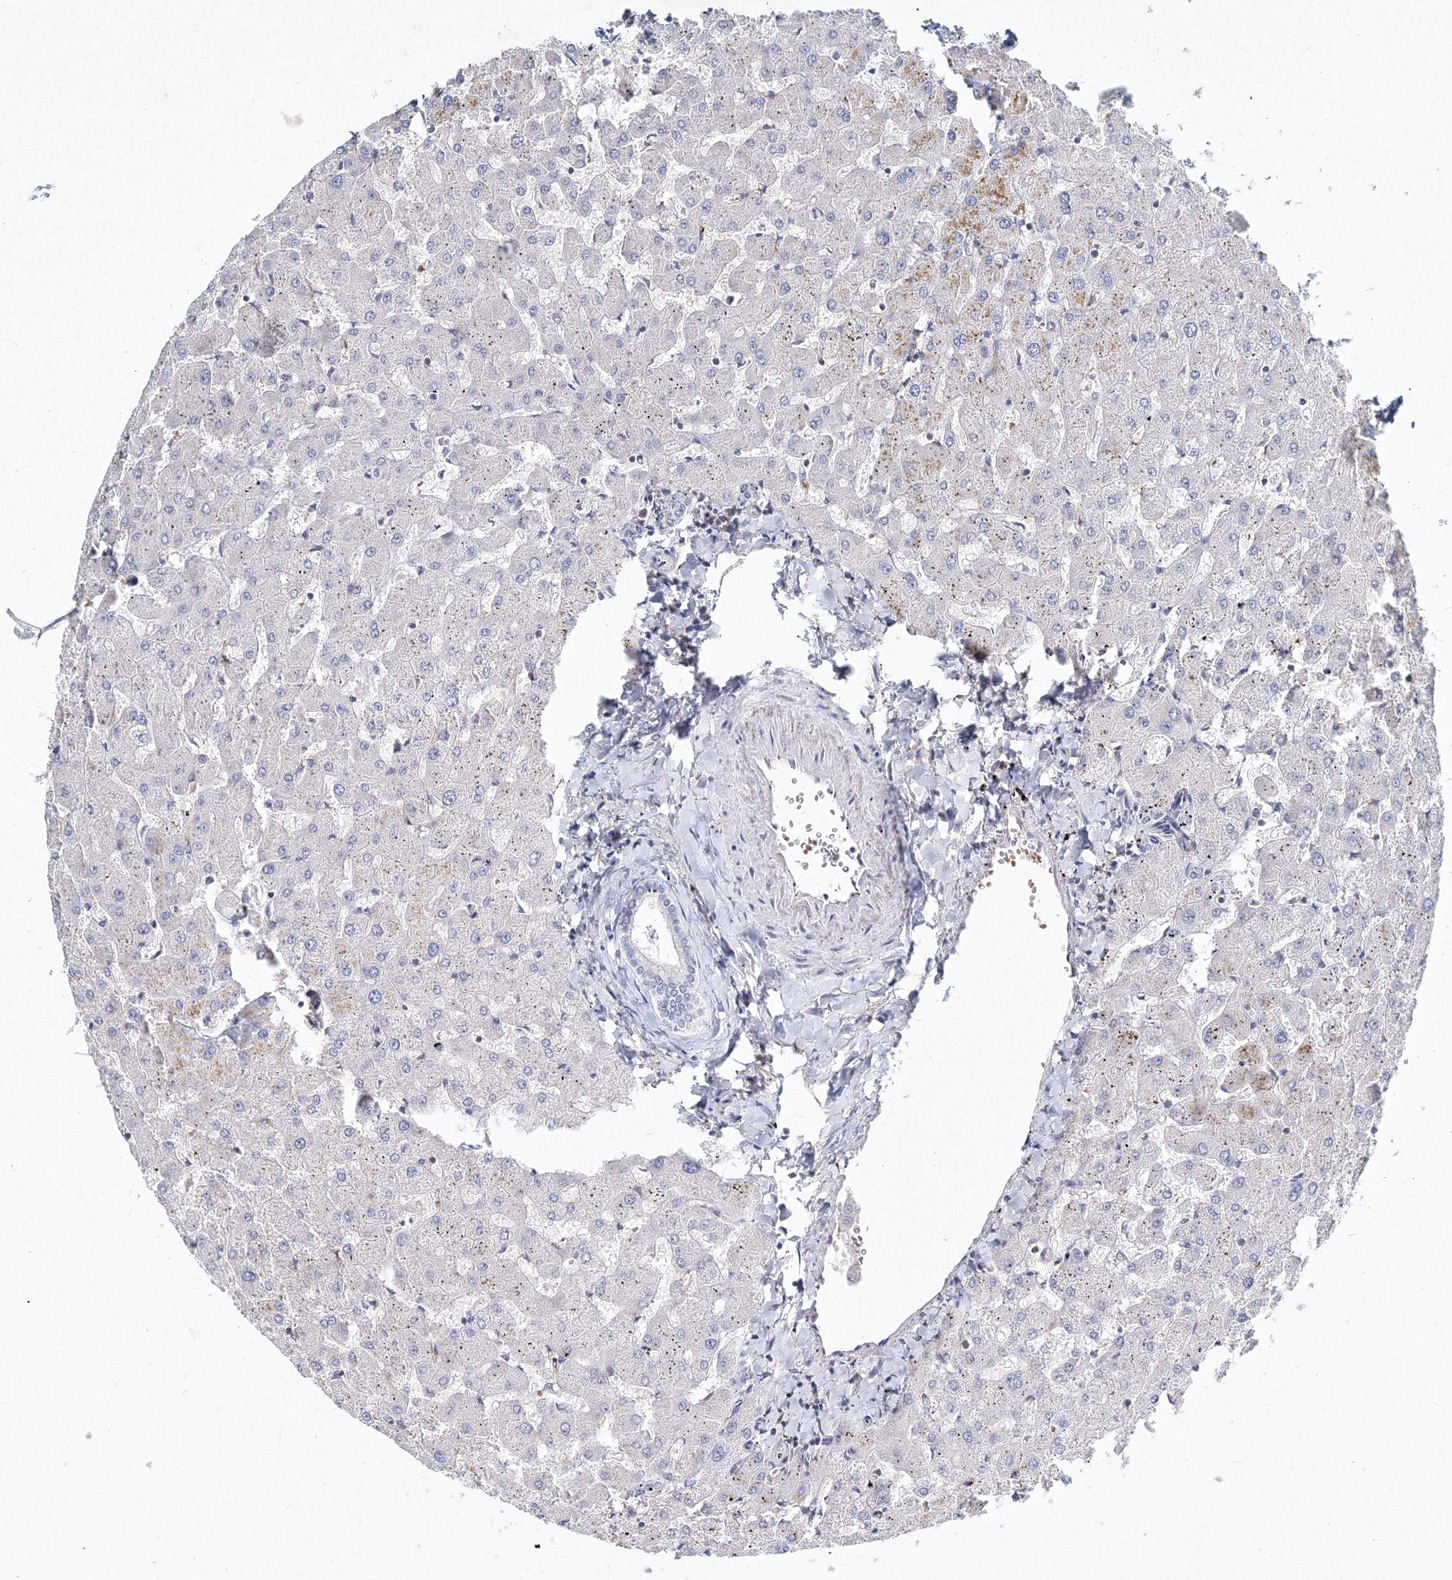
{"staining": {"intensity": "negative", "quantity": "none", "location": "none"}, "tissue": "liver", "cell_type": "Cholangiocytes", "image_type": "normal", "snomed": [{"axis": "morphology", "description": "Normal tissue, NOS"}, {"axis": "topography", "description": "Liver"}], "caption": "Immunohistochemistry image of benign liver: human liver stained with DAB shows no significant protein staining in cholangiocytes. (DAB (3,3'-diaminobenzidine) IHC visualized using brightfield microscopy, high magnification).", "gene": "SH3BP5", "patient": {"sex": "female", "age": 63}}